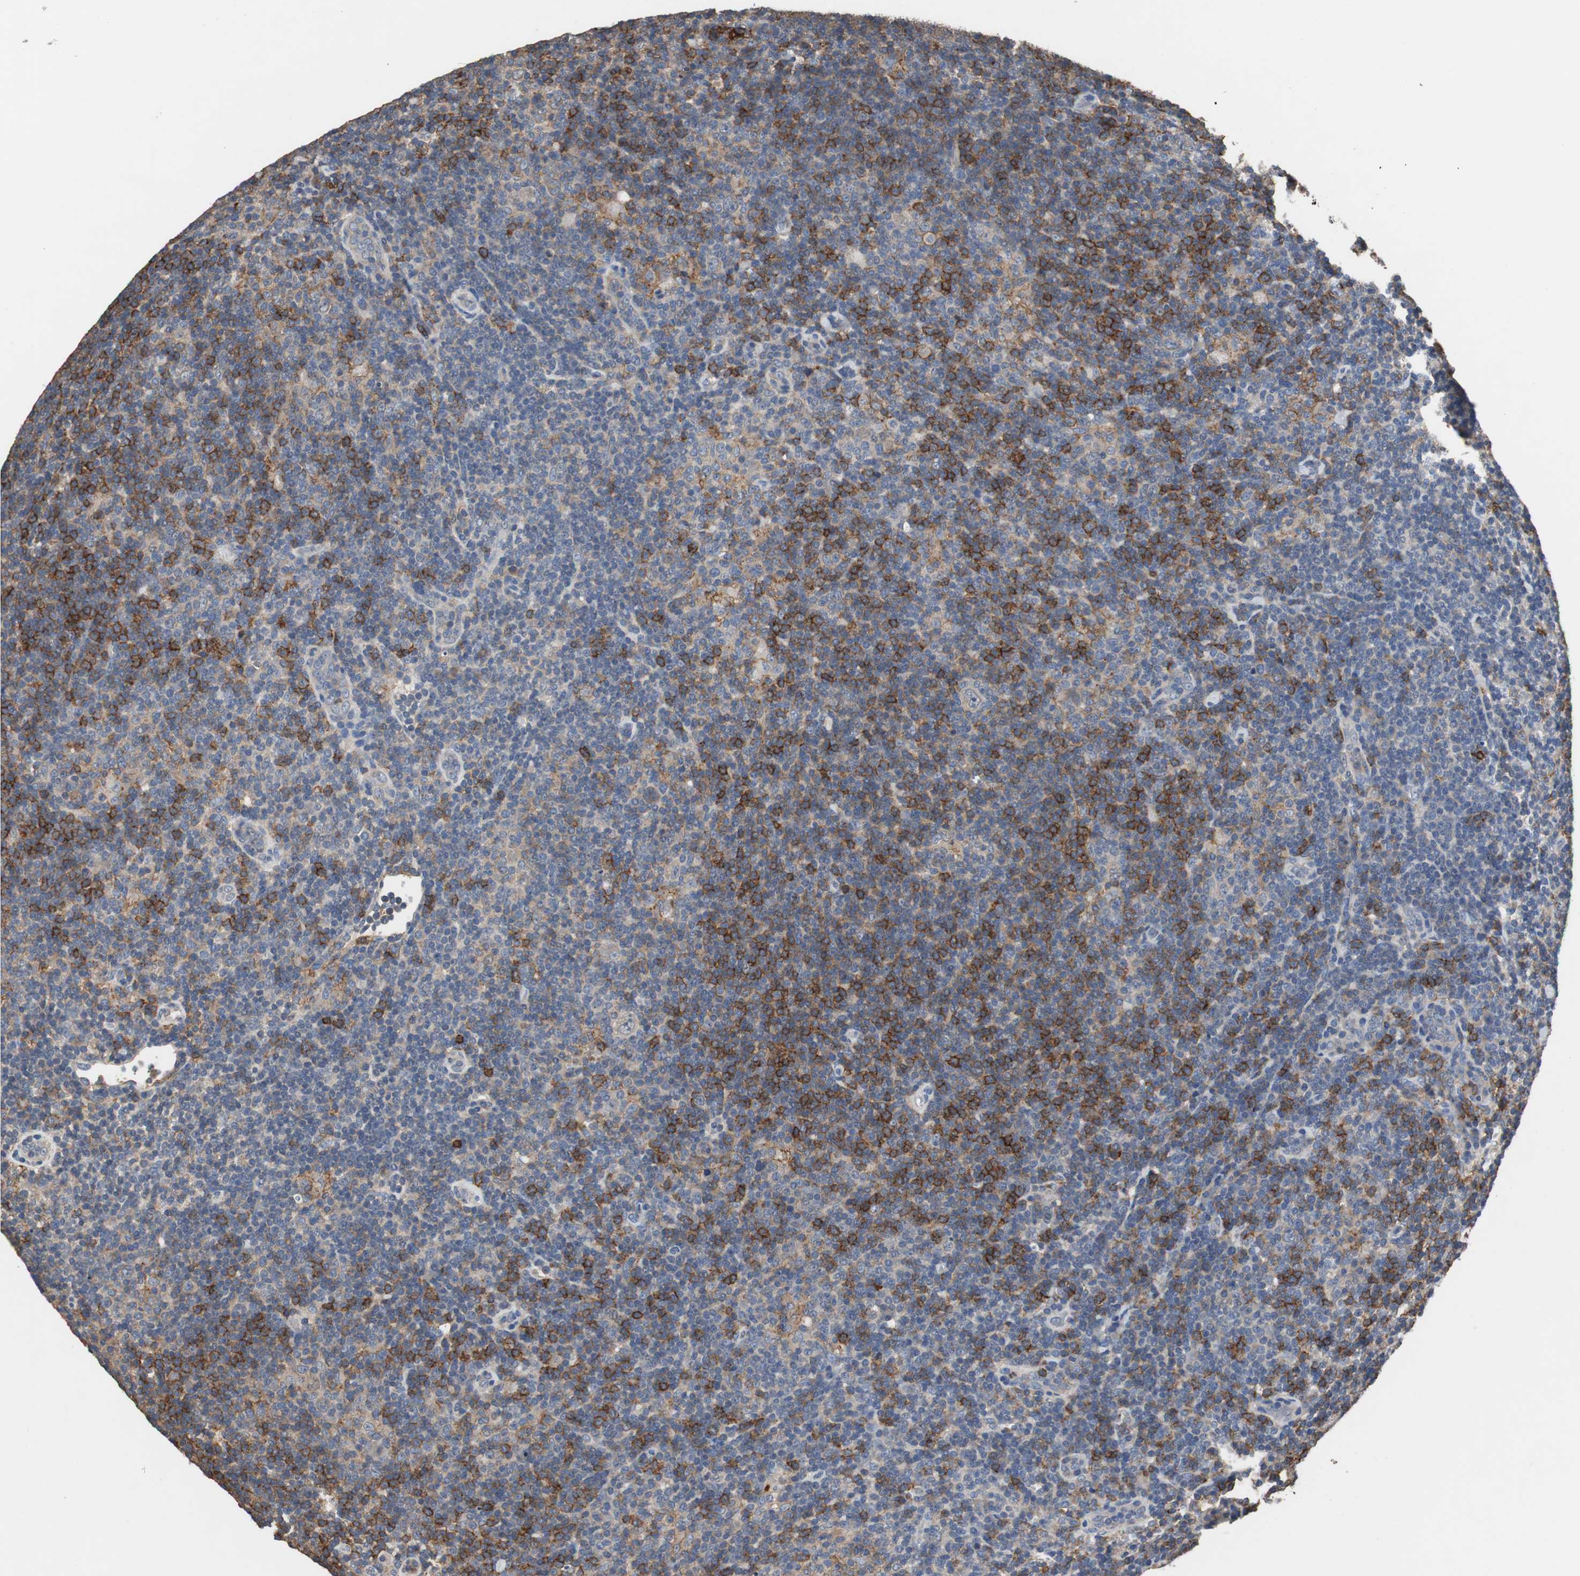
{"staining": {"intensity": "negative", "quantity": "none", "location": "none"}, "tissue": "lymphoma", "cell_type": "Tumor cells", "image_type": "cancer", "snomed": [{"axis": "morphology", "description": "Hodgkin's disease, NOS"}, {"axis": "topography", "description": "Lymph node"}], "caption": "Tumor cells are negative for protein expression in human Hodgkin's disease. (Immunohistochemistry, brightfield microscopy, high magnification).", "gene": "SCIMP", "patient": {"sex": "female", "age": 57}}